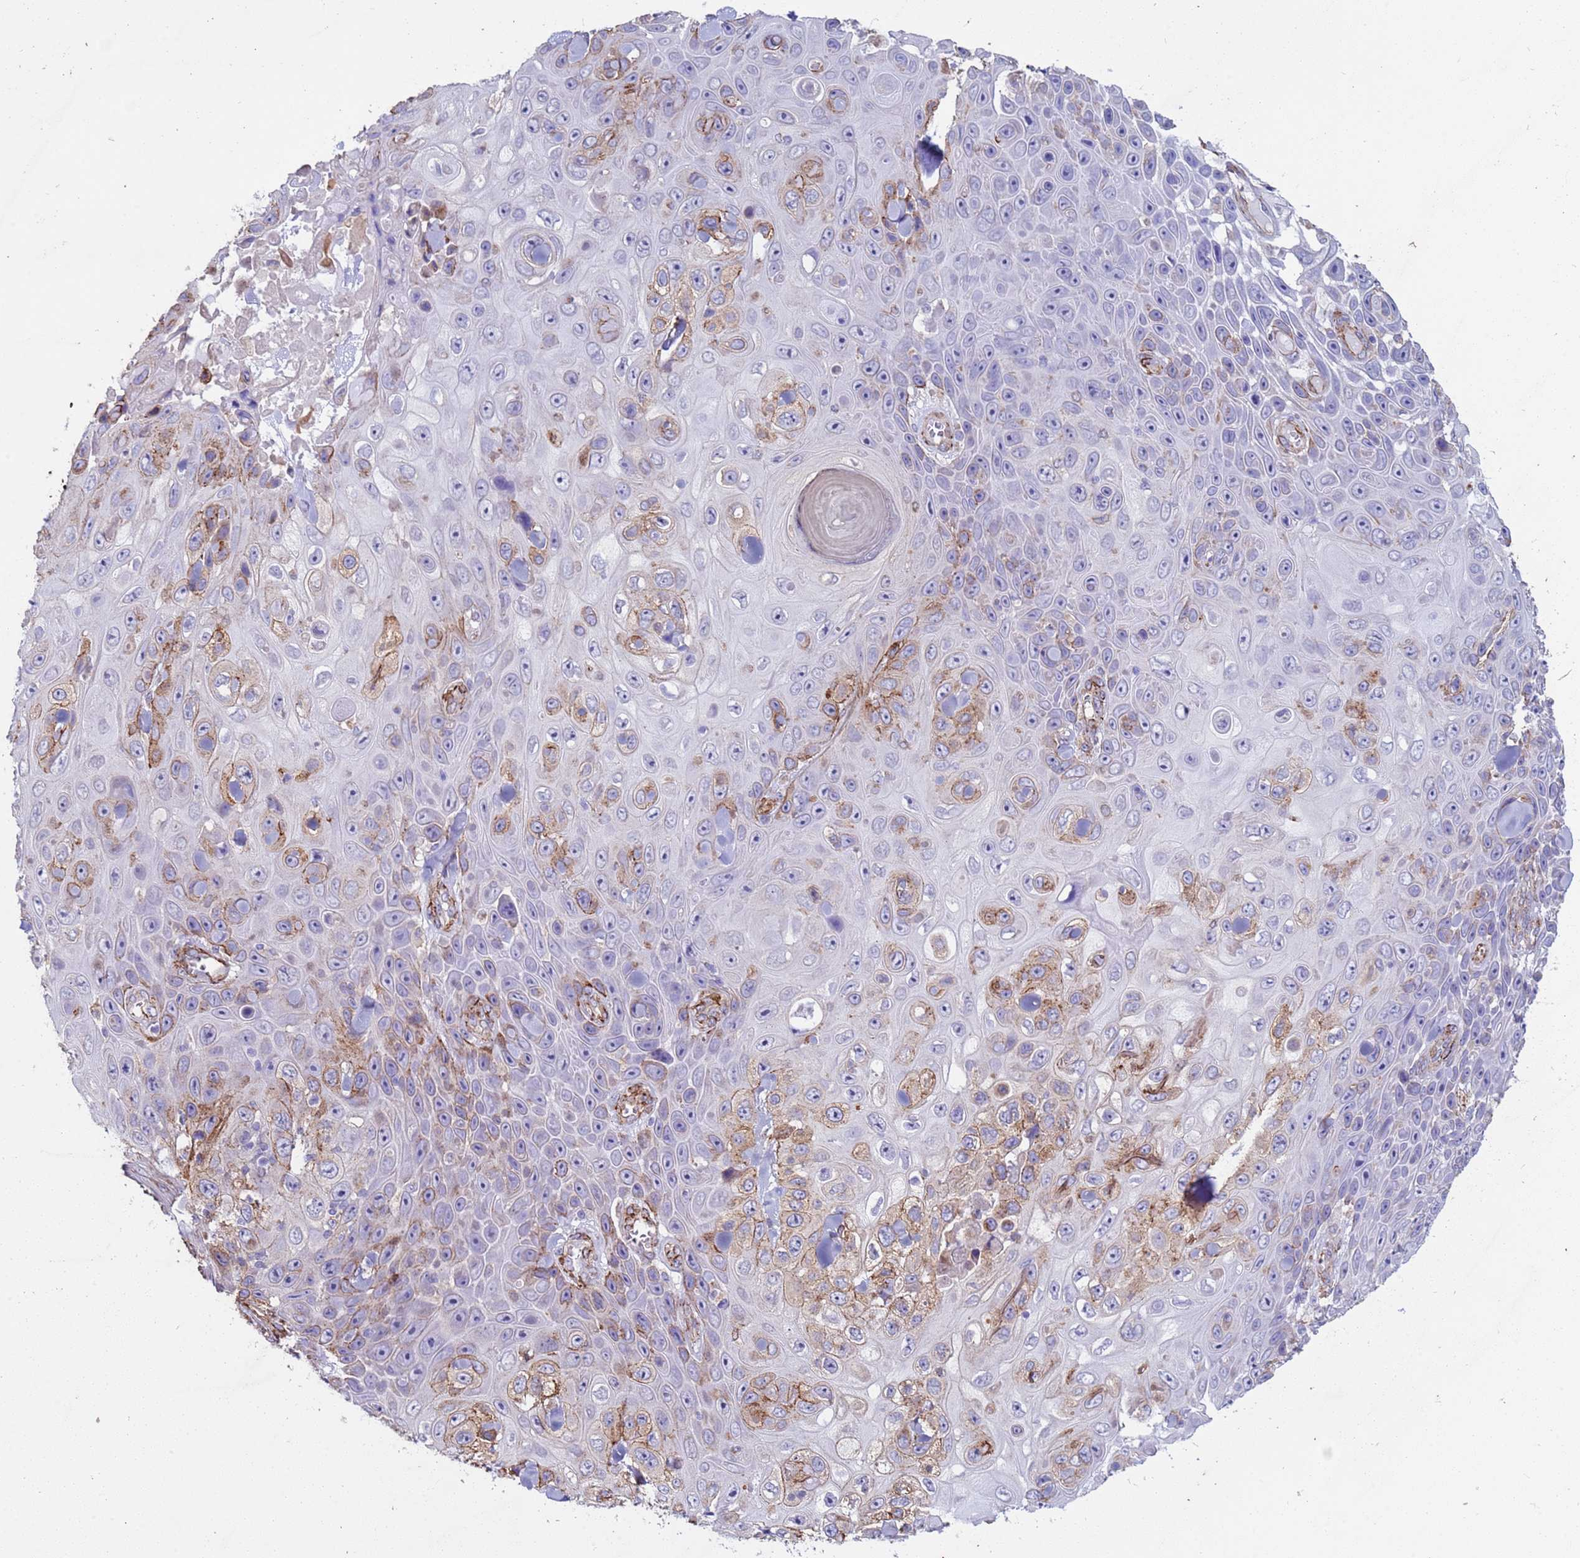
{"staining": {"intensity": "moderate", "quantity": "<25%", "location": "cytoplasmic/membranous"}, "tissue": "skin cancer", "cell_type": "Tumor cells", "image_type": "cancer", "snomed": [{"axis": "morphology", "description": "Squamous cell carcinoma, NOS"}, {"axis": "topography", "description": "Skin"}], "caption": "A brown stain shows moderate cytoplasmic/membranous staining of a protein in human skin cancer (squamous cell carcinoma) tumor cells.", "gene": "GASK1A", "patient": {"sex": "male", "age": 82}}